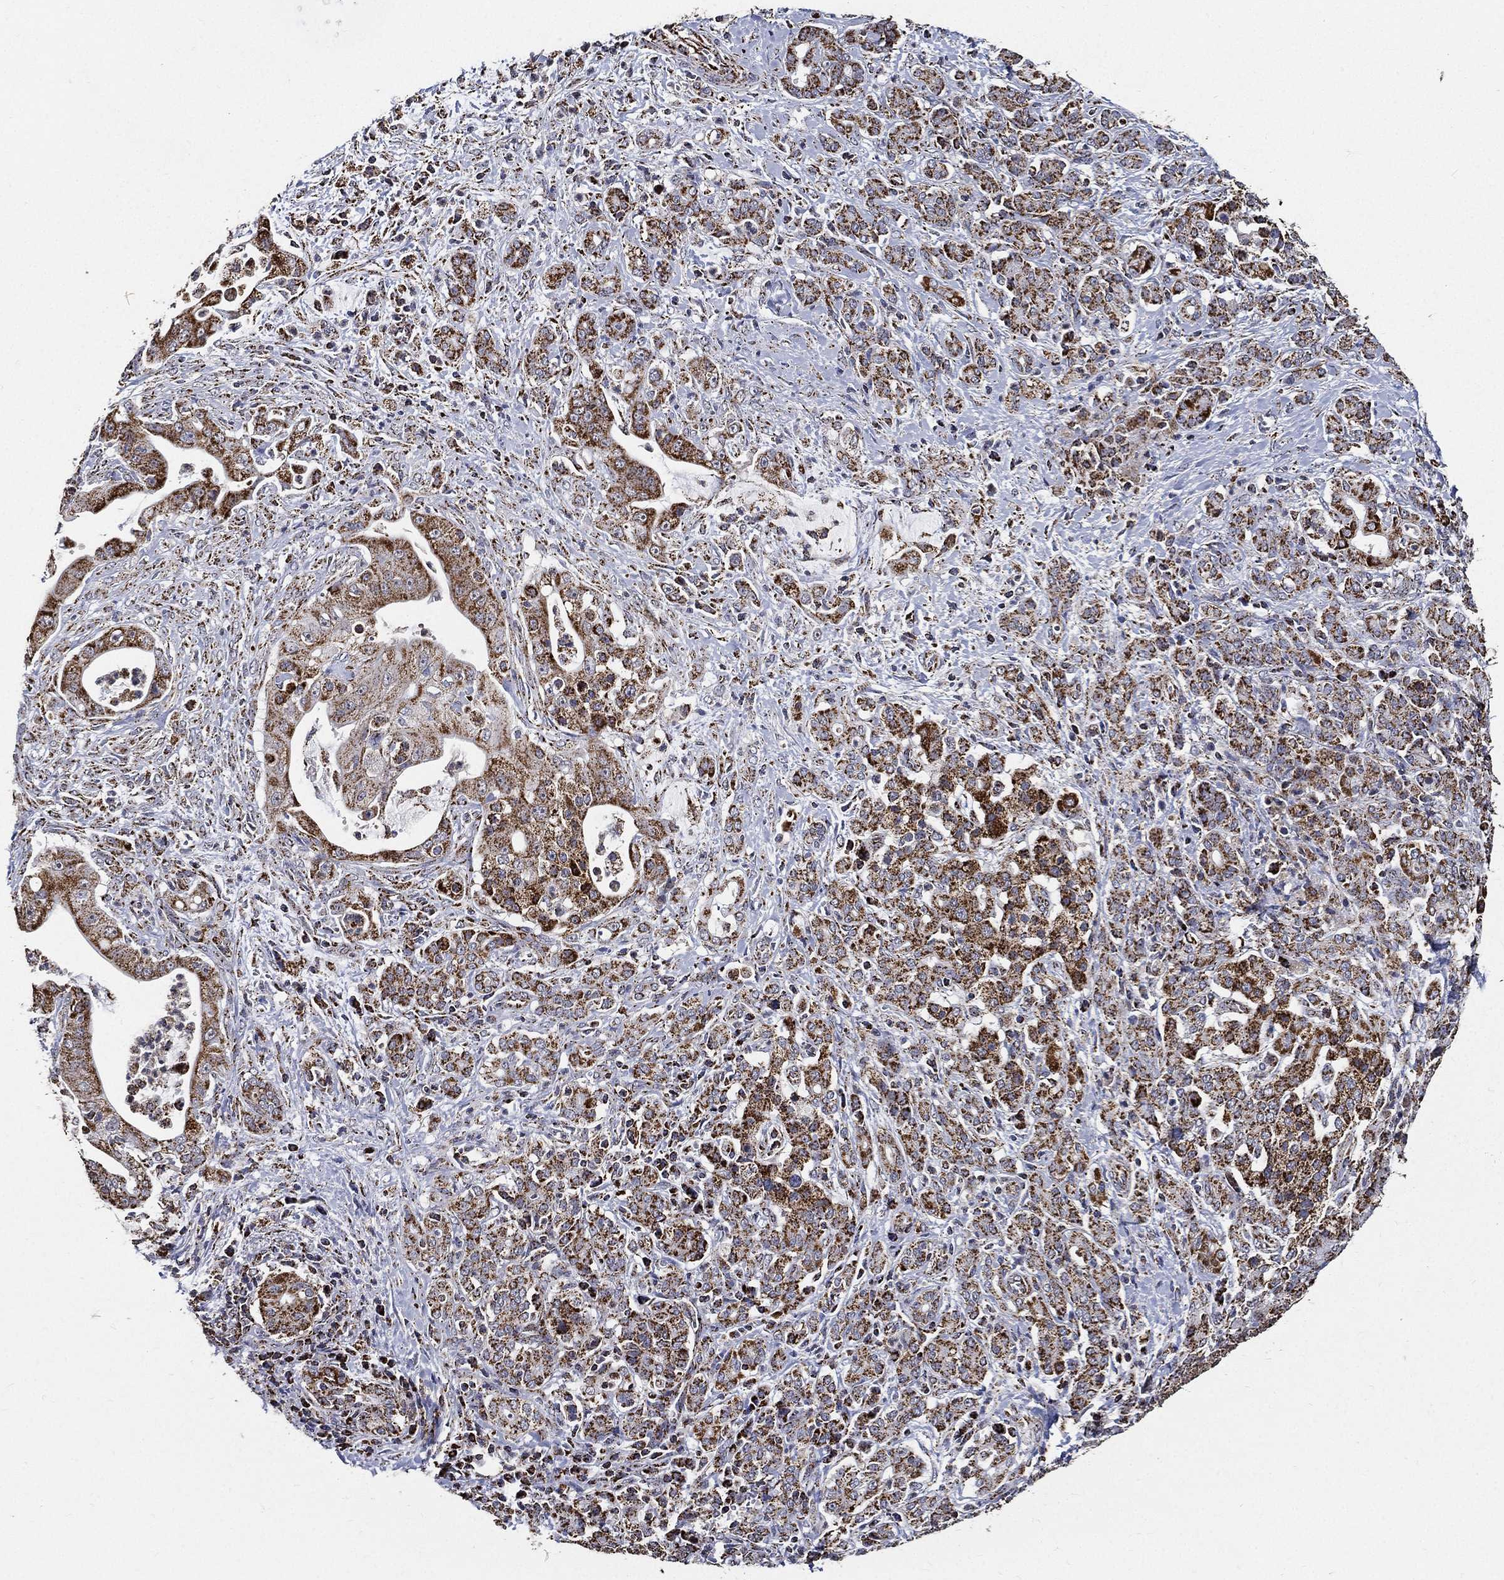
{"staining": {"intensity": "strong", "quantity": ">75%", "location": "cytoplasmic/membranous"}, "tissue": "pancreatic cancer", "cell_type": "Tumor cells", "image_type": "cancer", "snomed": [{"axis": "morphology", "description": "Normal tissue, NOS"}, {"axis": "morphology", "description": "Inflammation, NOS"}, {"axis": "morphology", "description": "Adenocarcinoma, NOS"}, {"axis": "topography", "description": "Pancreas"}], "caption": "High-power microscopy captured an IHC photomicrograph of adenocarcinoma (pancreatic), revealing strong cytoplasmic/membranous staining in approximately >75% of tumor cells. Ihc stains the protein of interest in brown and the nuclei are stained blue.", "gene": "NDUFAB1", "patient": {"sex": "male", "age": 57}}